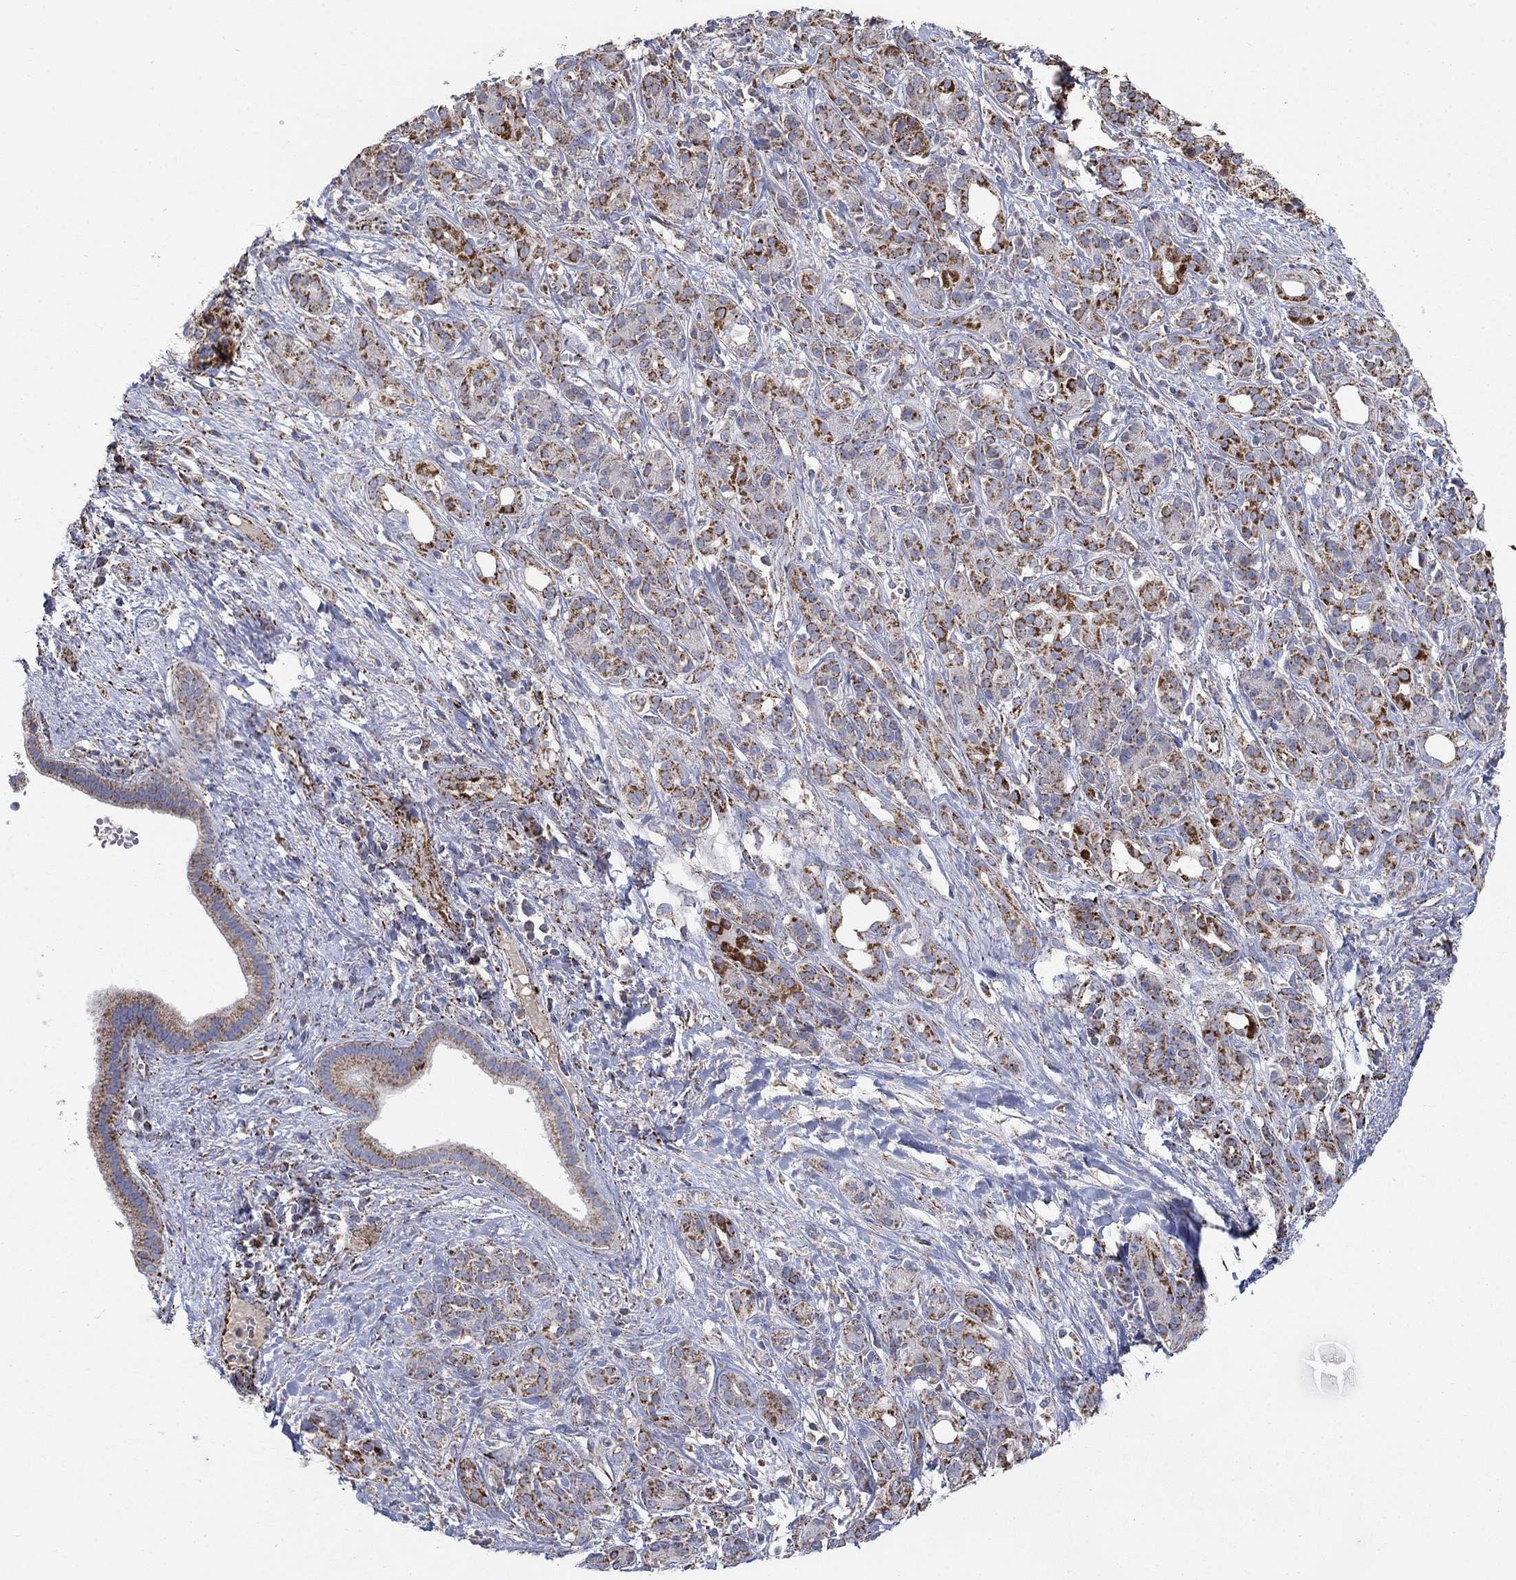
{"staining": {"intensity": "strong", "quantity": "<25%", "location": "cytoplasmic/membranous"}, "tissue": "pancreatic cancer", "cell_type": "Tumor cells", "image_type": "cancer", "snomed": [{"axis": "morphology", "description": "Adenocarcinoma, NOS"}, {"axis": "topography", "description": "Pancreas"}], "caption": "Protein expression analysis of pancreatic adenocarcinoma demonstrates strong cytoplasmic/membranous expression in about <25% of tumor cells. (brown staining indicates protein expression, while blue staining denotes nuclei).", "gene": "PNPLA2", "patient": {"sex": "male", "age": 61}}